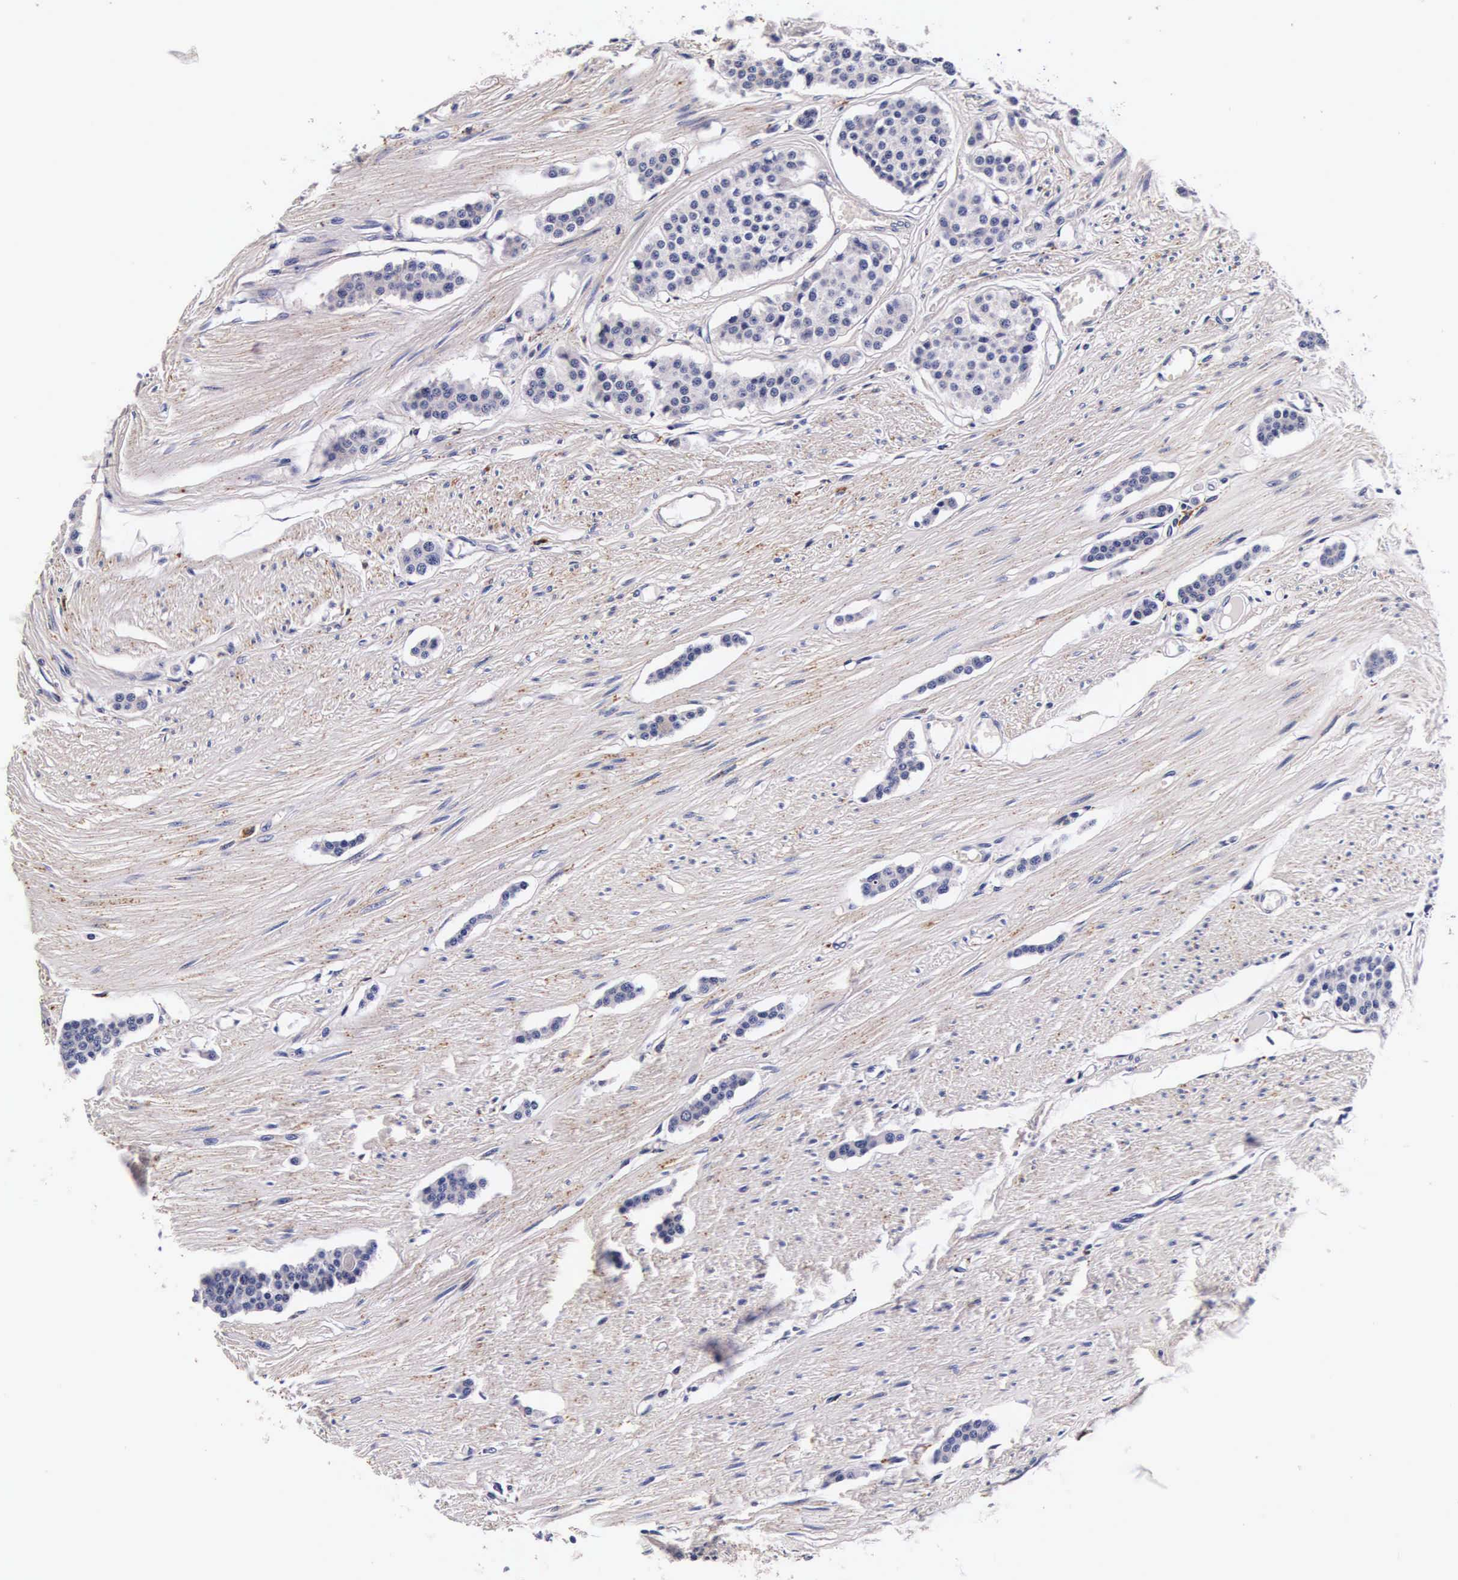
{"staining": {"intensity": "weak", "quantity": "<25%", "location": "cytoplasmic/membranous"}, "tissue": "carcinoid", "cell_type": "Tumor cells", "image_type": "cancer", "snomed": [{"axis": "morphology", "description": "Carcinoid, malignant, NOS"}, {"axis": "topography", "description": "Small intestine"}], "caption": "Carcinoid was stained to show a protein in brown. There is no significant positivity in tumor cells.", "gene": "CTSB", "patient": {"sex": "male", "age": 60}}